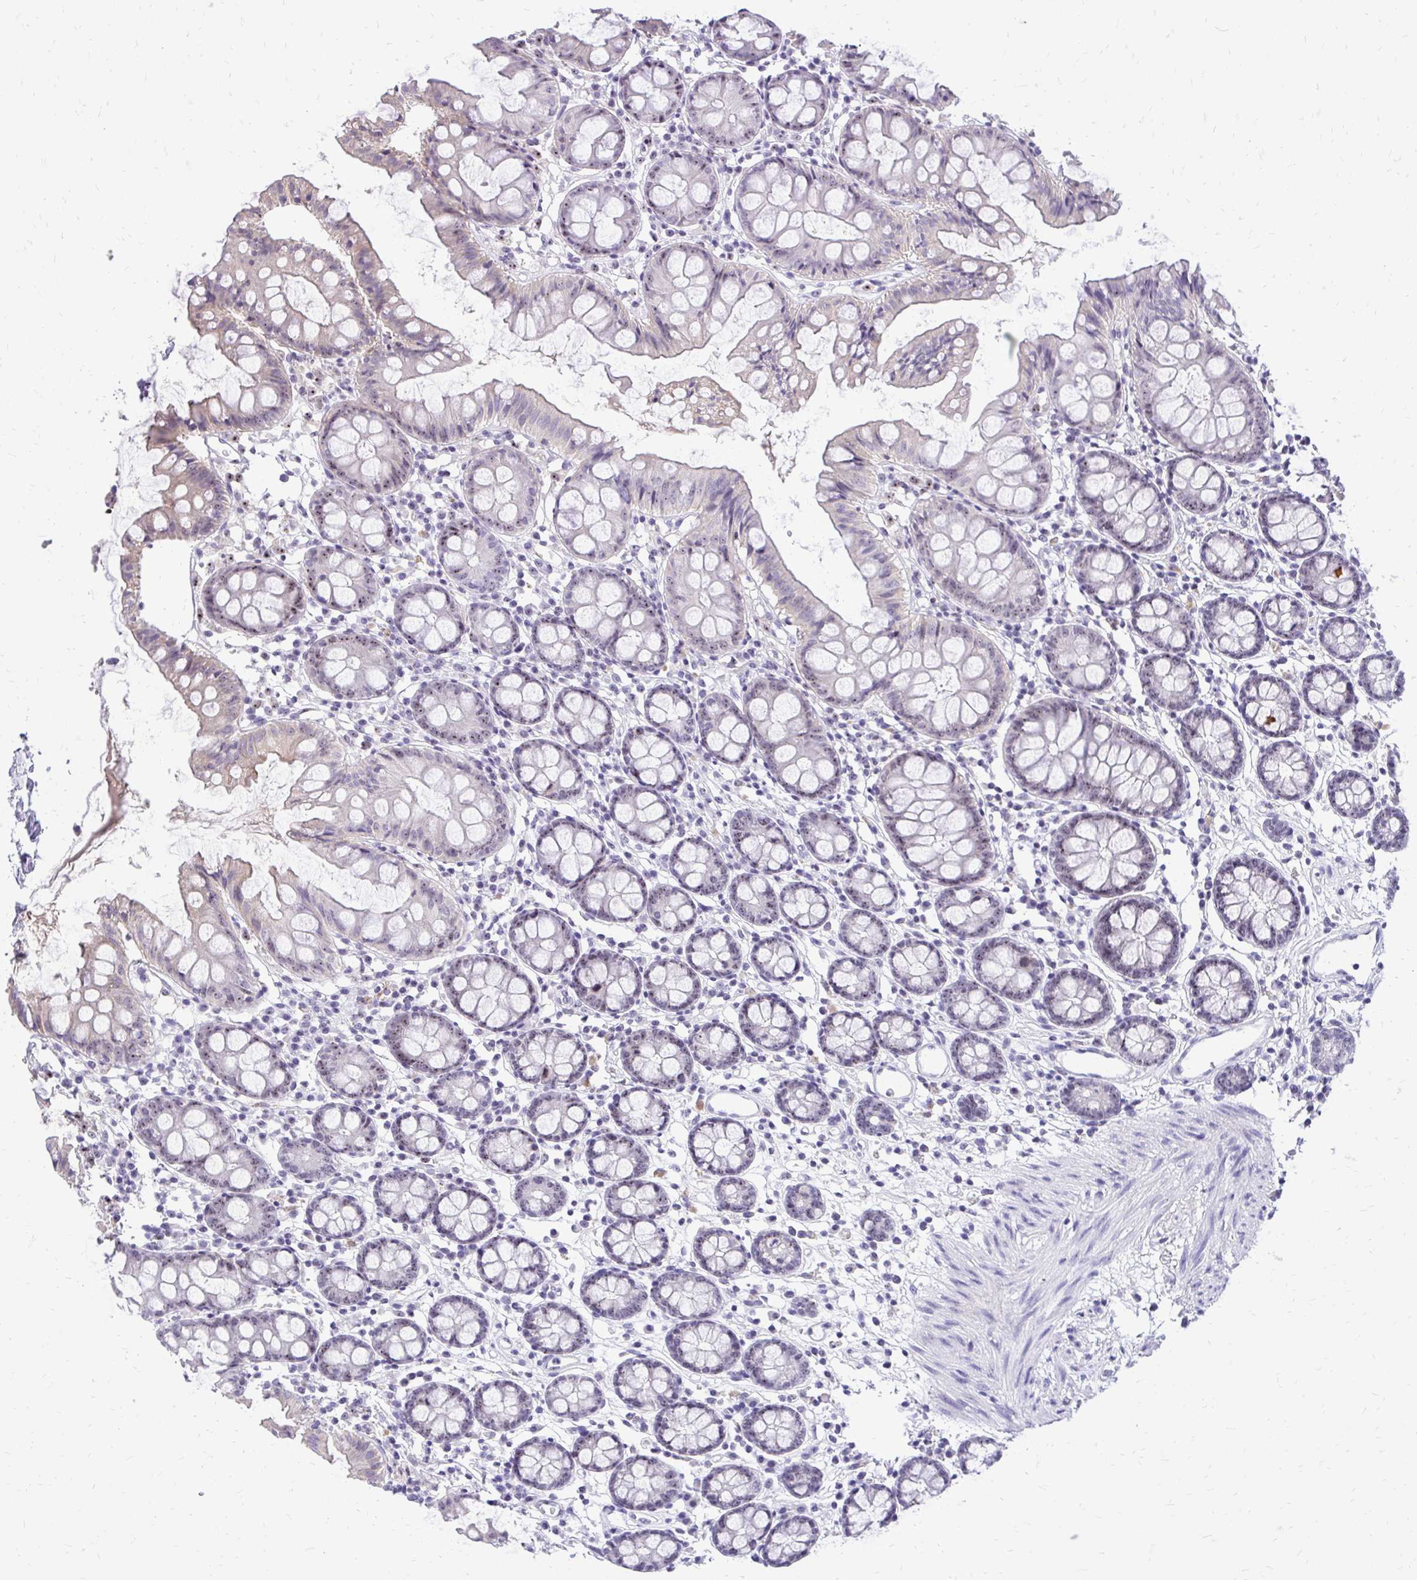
{"staining": {"intensity": "negative", "quantity": "none", "location": "none"}, "tissue": "colon", "cell_type": "Endothelial cells", "image_type": "normal", "snomed": [{"axis": "morphology", "description": "Normal tissue, NOS"}, {"axis": "topography", "description": "Colon"}], "caption": "Immunohistochemistry of unremarkable colon exhibits no expression in endothelial cells. Brightfield microscopy of immunohistochemistry stained with DAB (brown) and hematoxylin (blue), captured at high magnification.", "gene": "NIFK", "patient": {"sex": "female", "age": 84}}